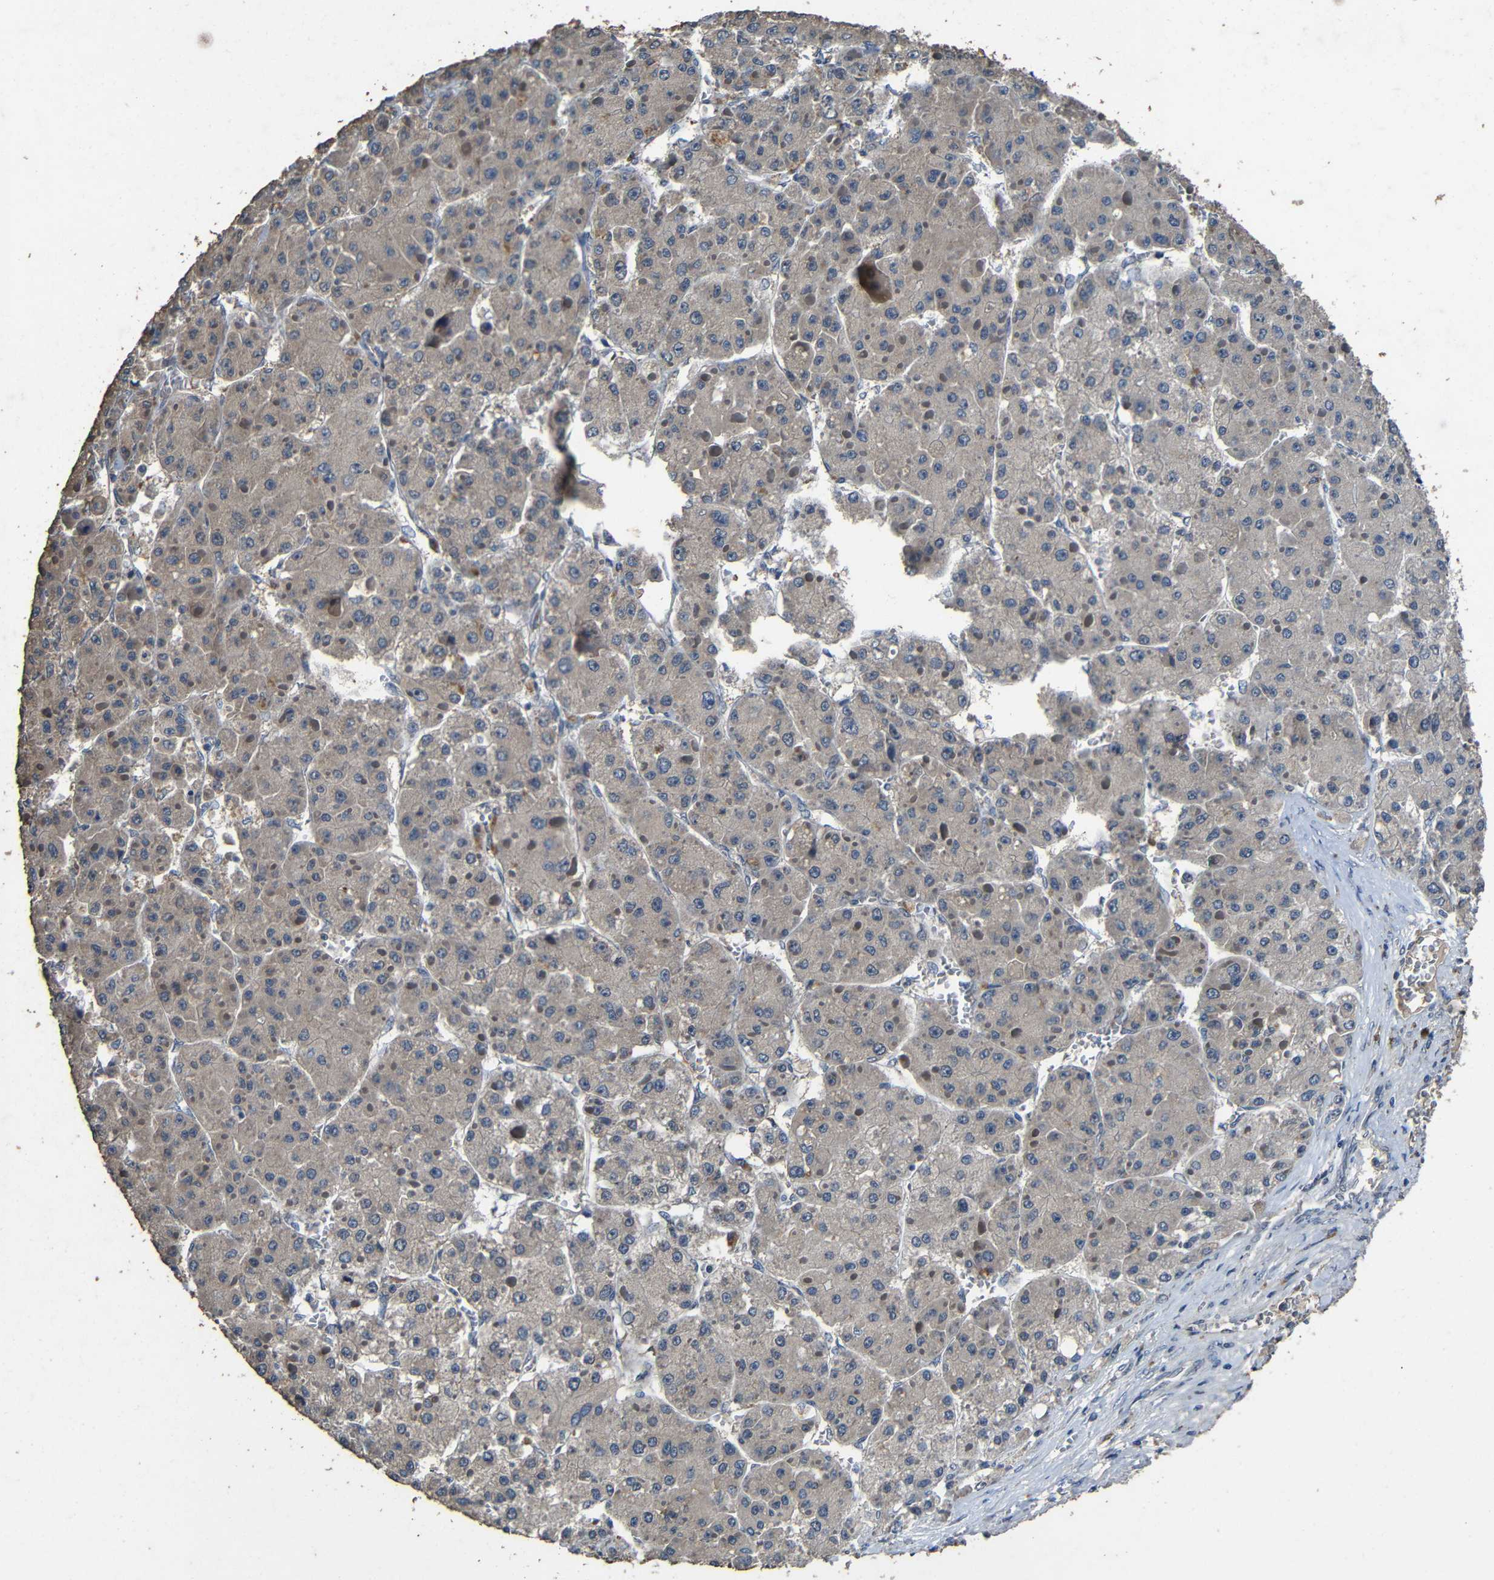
{"staining": {"intensity": "weak", "quantity": "<25%", "location": "cytoplasmic/membranous"}, "tissue": "liver cancer", "cell_type": "Tumor cells", "image_type": "cancer", "snomed": [{"axis": "morphology", "description": "Carcinoma, Hepatocellular, NOS"}, {"axis": "topography", "description": "Liver"}], "caption": "Tumor cells are negative for brown protein staining in liver cancer (hepatocellular carcinoma).", "gene": "C6orf89", "patient": {"sex": "female", "age": 73}}